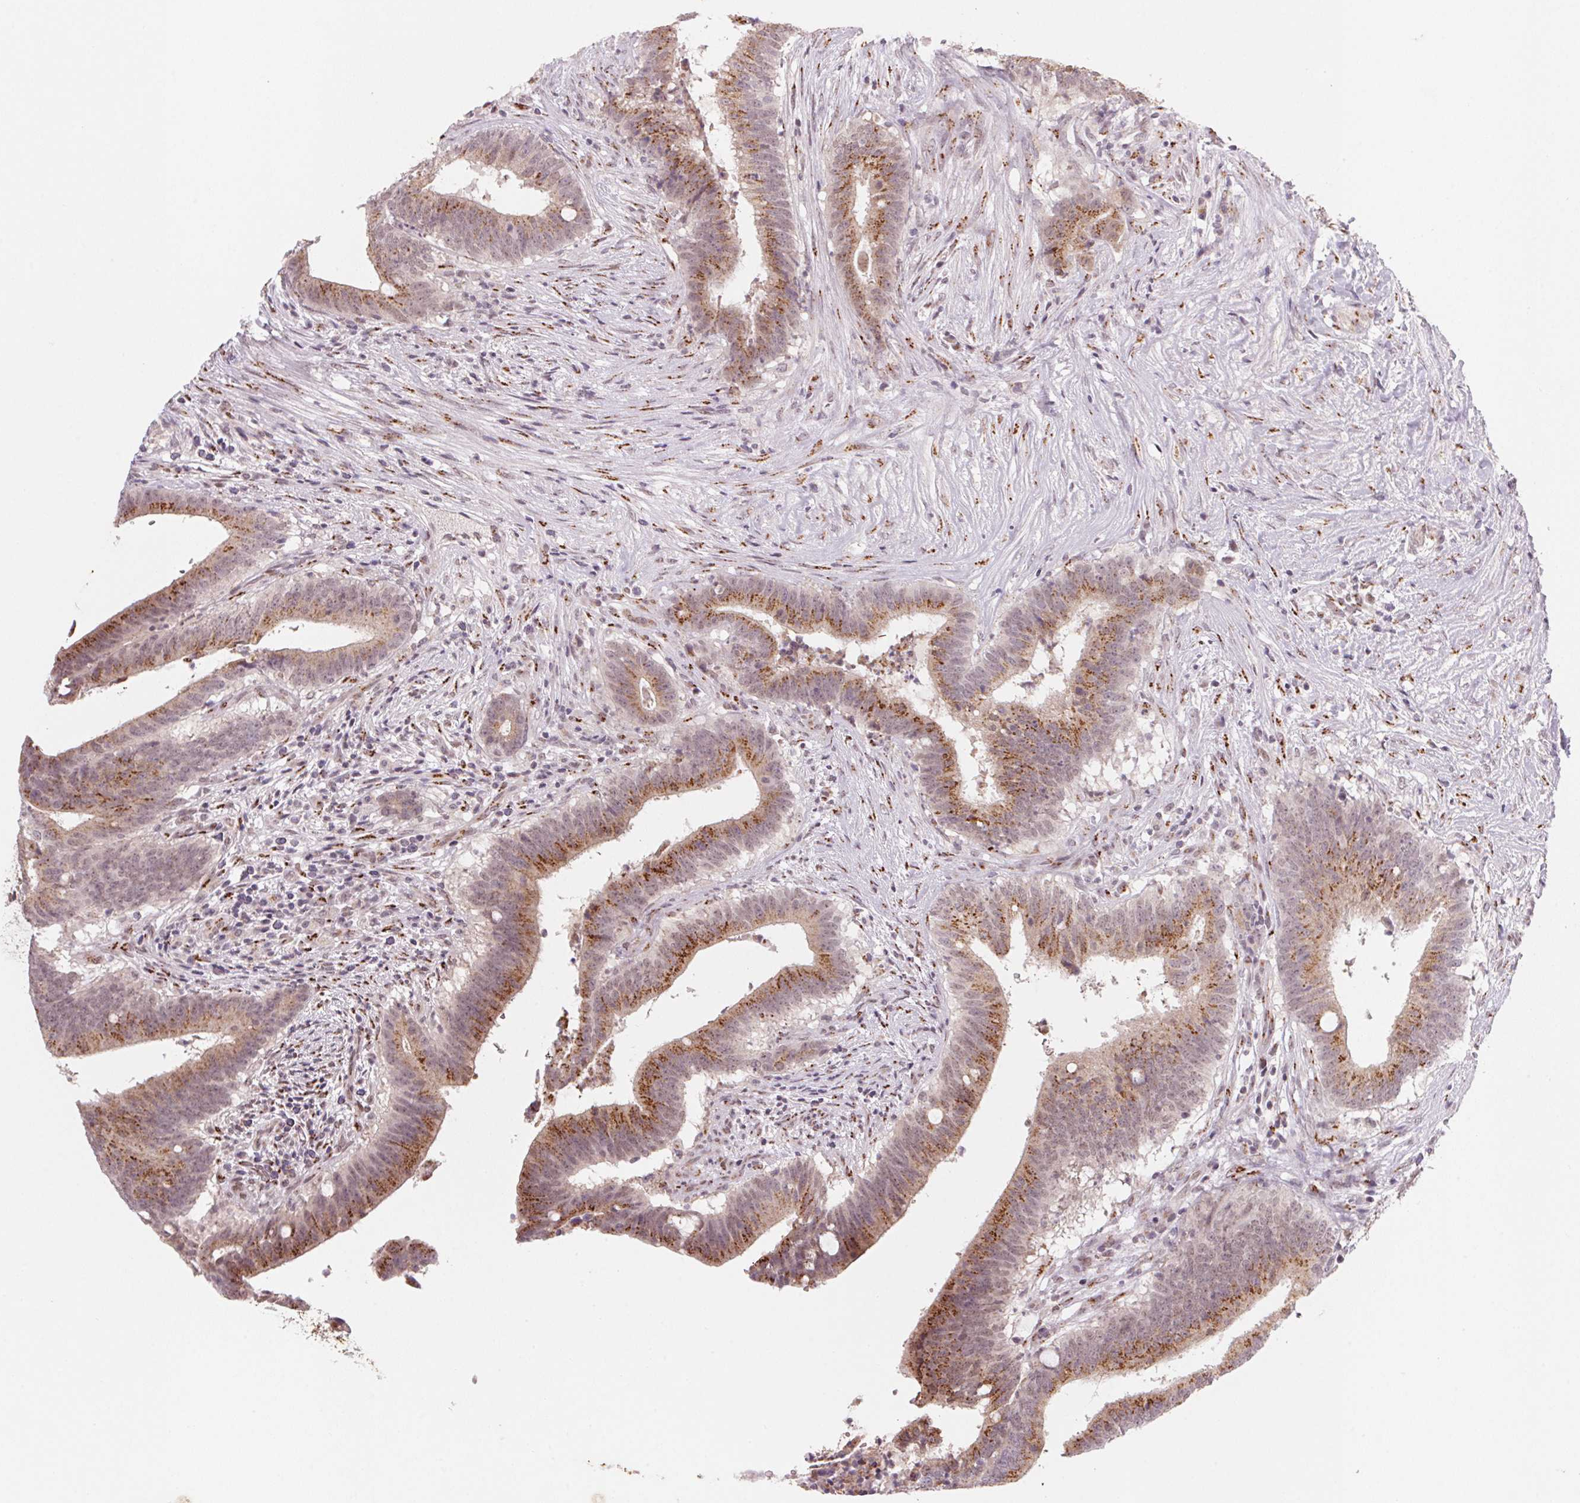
{"staining": {"intensity": "strong", "quantity": "25%-75%", "location": "cytoplasmic/membranous"}, "tissue": "colorectal cancer", "cell_type": "Tumor cells", "image_type": "cancer", "snomed": [{"axis": "morphology", "description": "Adenocarcinoma, NOS"}, {"axis": "topography", "description": "Colon"}], "caption": "IHC (DAB) staining of human adenocarcinoma (colorectal) exhibits strong cytoplasmic/membranous protein staining in about 25%-75% of tumor cells.", "gene": "RAB22A", "patient": {"sex": "female", "age": 43}}